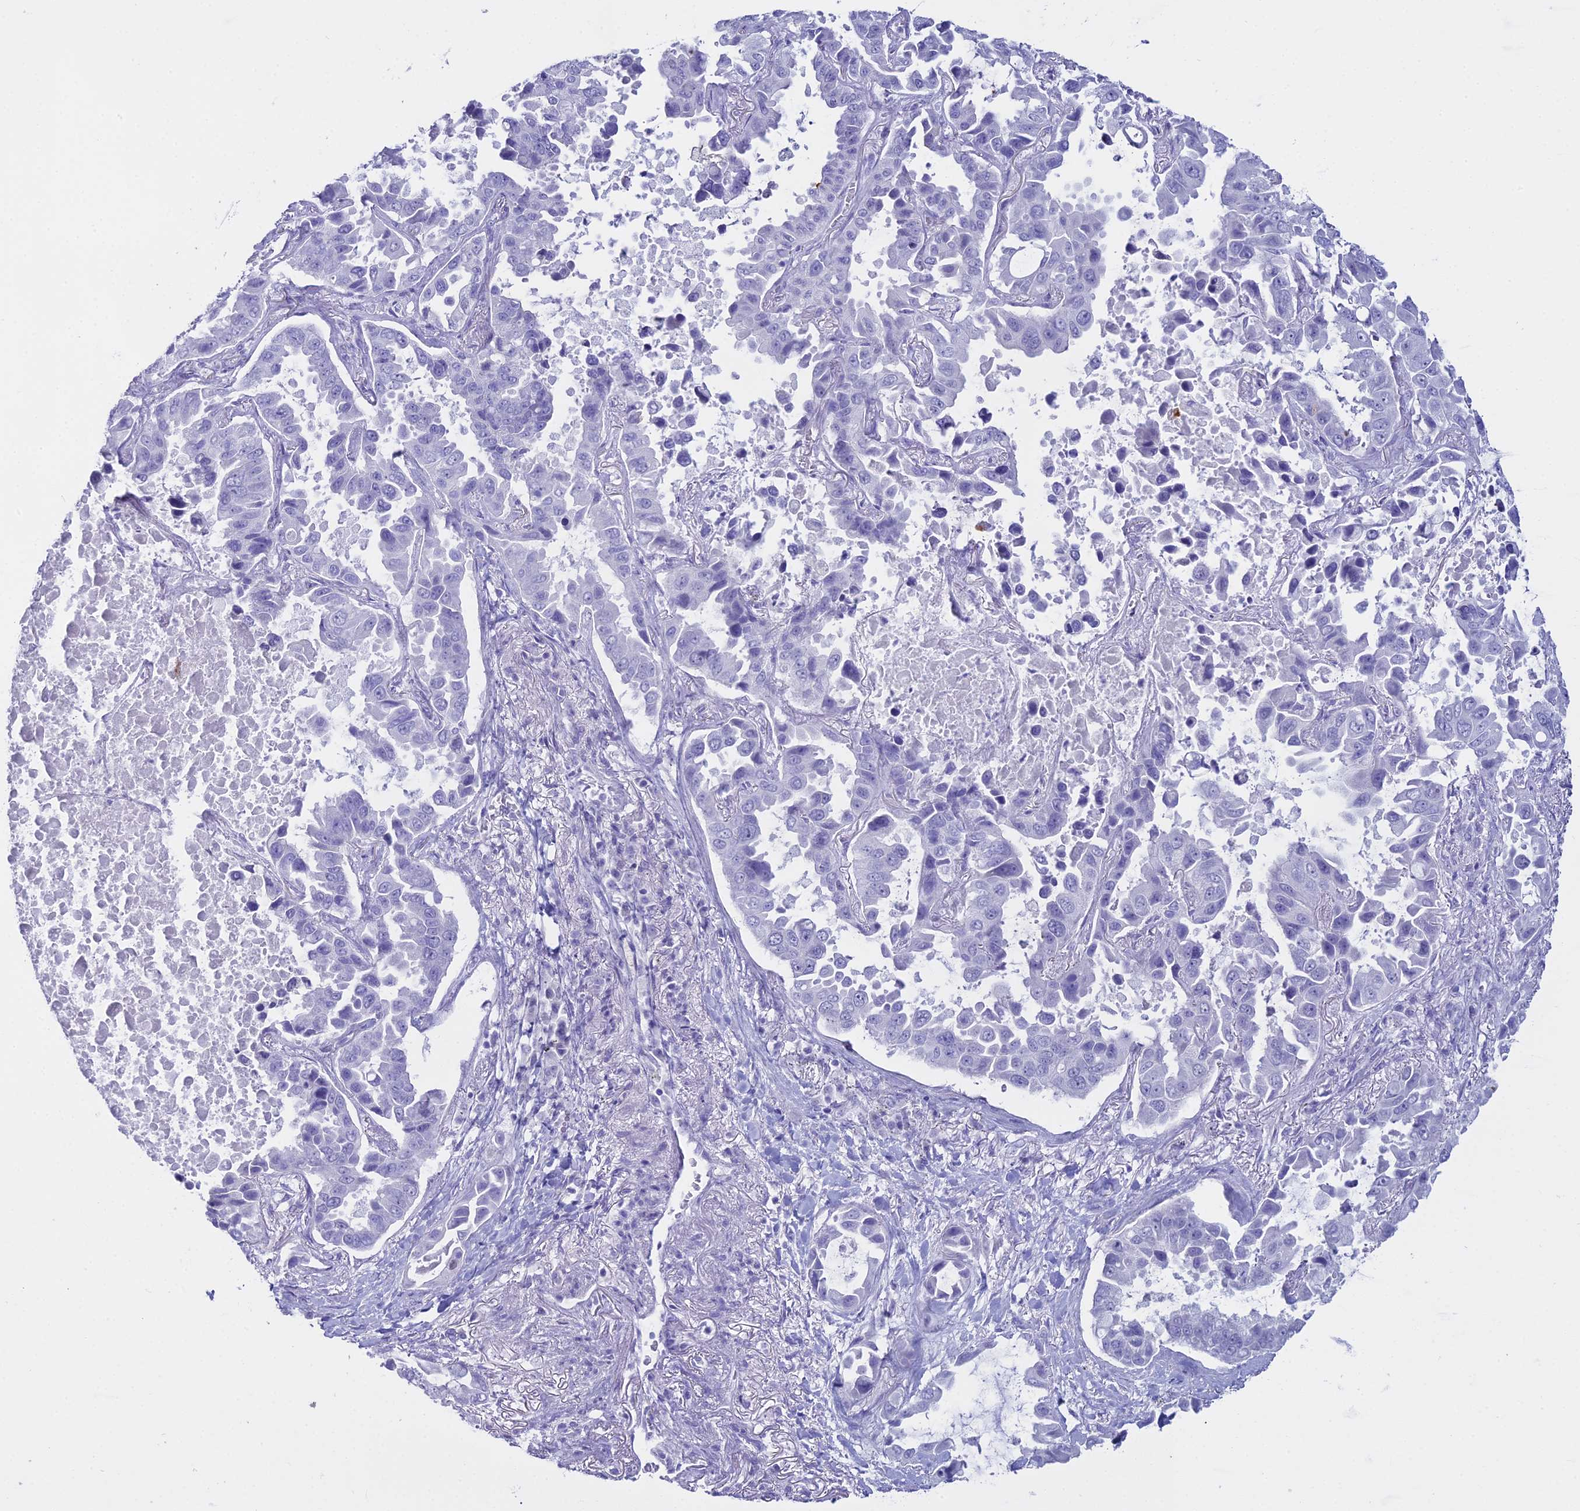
{"staining": {"intensity": "negative", "quantity": "none", "location": "none"}, "tissue": "lung cancer", "cell_type": "Tumor cells", "image_type": "cancer", "snomed": [{"axis": "morphology", "description": "Adenocarcinoma, NOS"}, {"axis": "topography", "description": "Lung"}], "caption": "Lung cancer (adenocarcinoma) was stained to show a protein in brown. There is no significant expression in tumor cells.", "gene": "ALPP", "patient": {"sex": "male", "age": 64}}